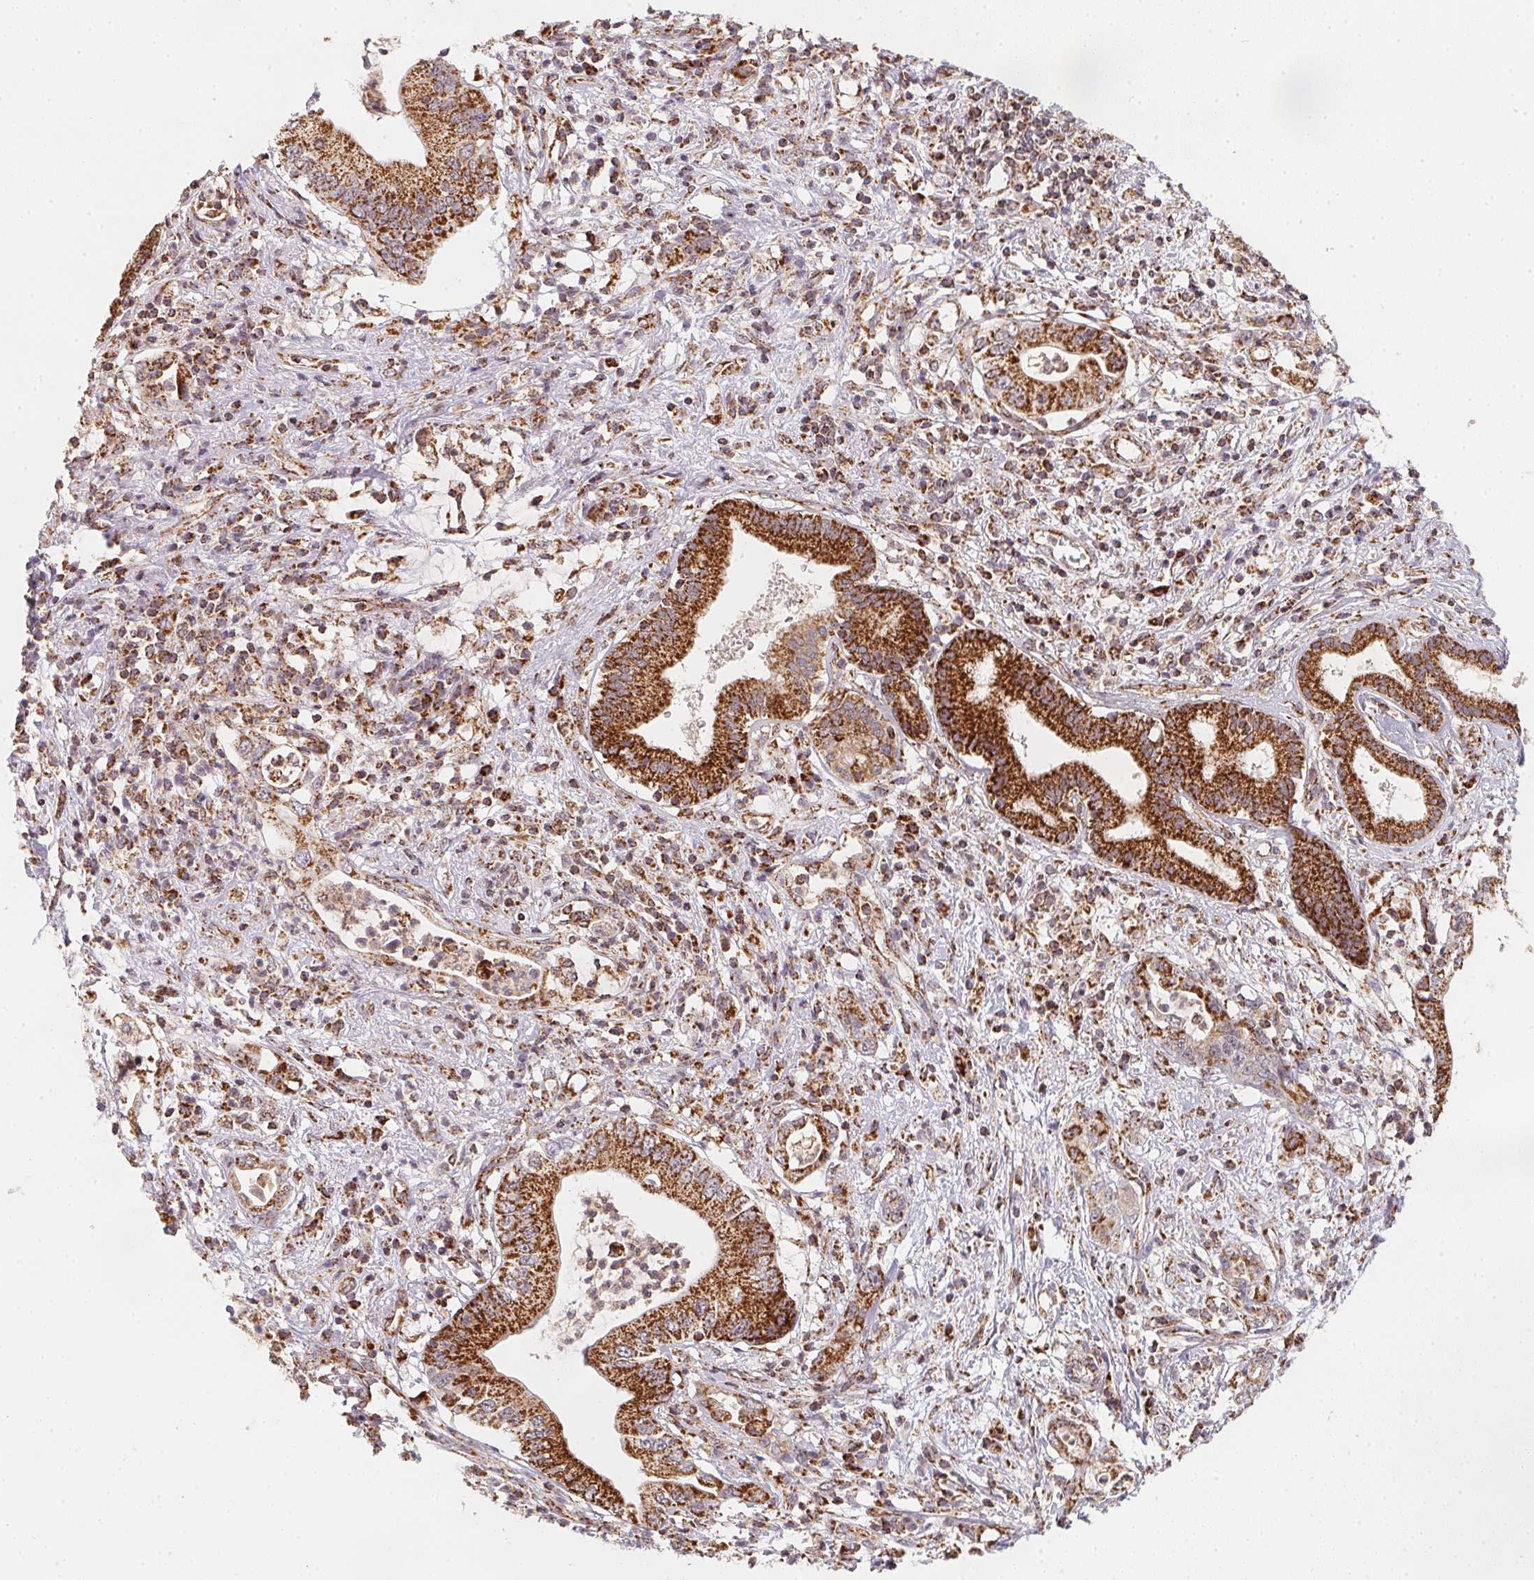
{"staining": {"intensity": "strong", "quantity": ">75%", "location": "cytoplasmic/membranous"}, "tissue": "pancreatic cancer", "cell_type": "Tumor cells", "image_type": "cancer", "snomed": [{"axis": "morphology", "description": "Adenocarcinoma, NOS"}, {"axis": "topography", "description": "Pancreas"}], "caption": "This micrograph reveals pancreatic cancer stained with IHC to label a protein in brown. The cytoplasmic/membranous of tumor cells show strong positivity for the protein. Nuclei are counter-stained blue.", "gene": "NDUFS6", "patient": {"sex": "female", "age": 72}}